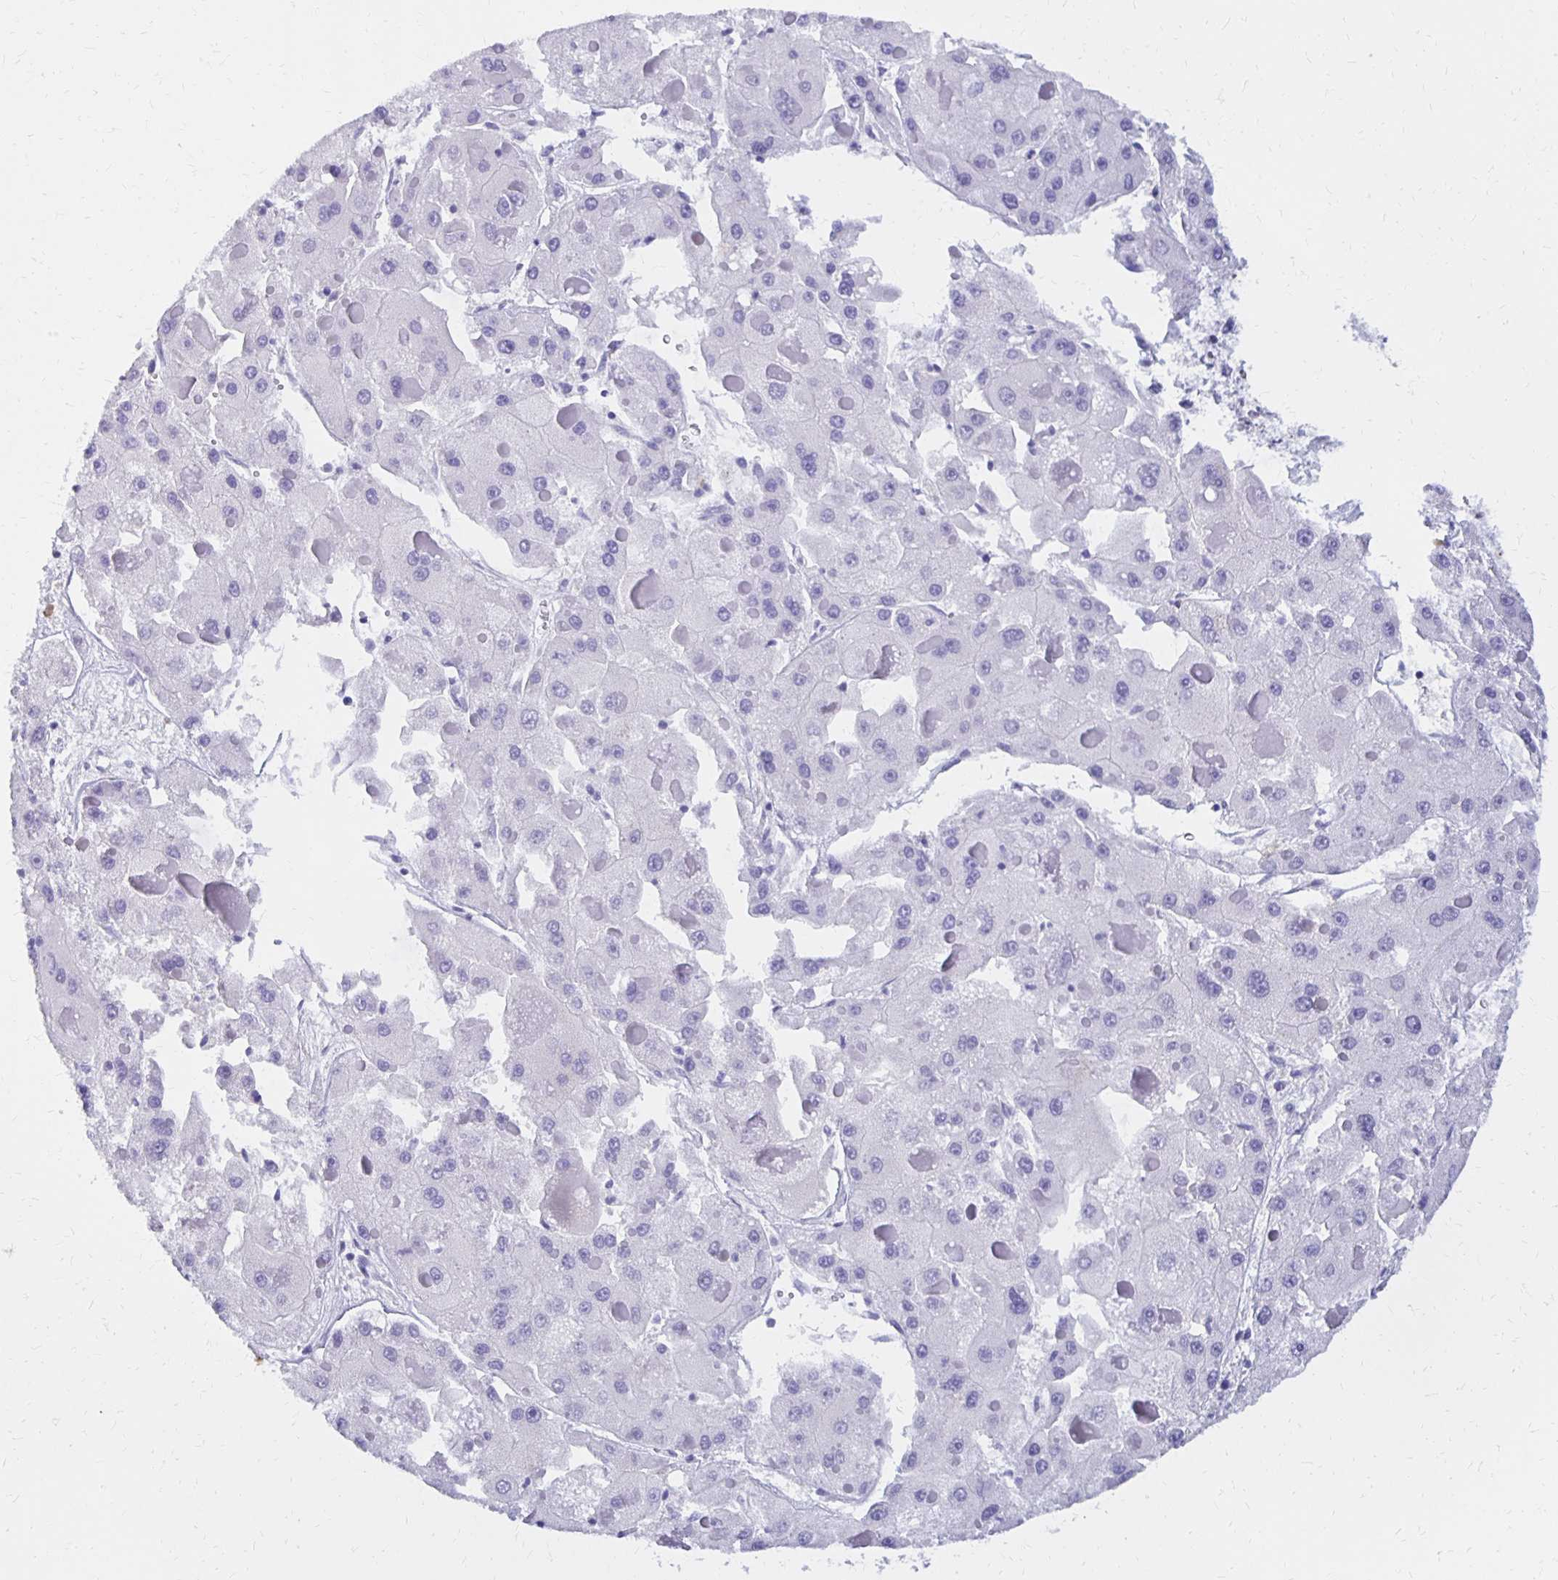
{"staining": {"intensity": "negative", "quantity": "none", "location": "none"}, "tissue": "liver cancer", "cell_type": "Tumor cells", "image_type": "cancer", "snomed": [{"axis": "morphology", "description": "Carcinoma, Hepatocellular, NOS"}, {"axis": "topography", "description": "Liver"}], "caption": "Immunohistochemical staining of hepatocellular carcinoma (liver) reveals no significant expression in tumor cells. (DAB IHC with hematoxylin counter stain).", "gene": "FNTB", "patient": {"sex": "female", "age": 73}}